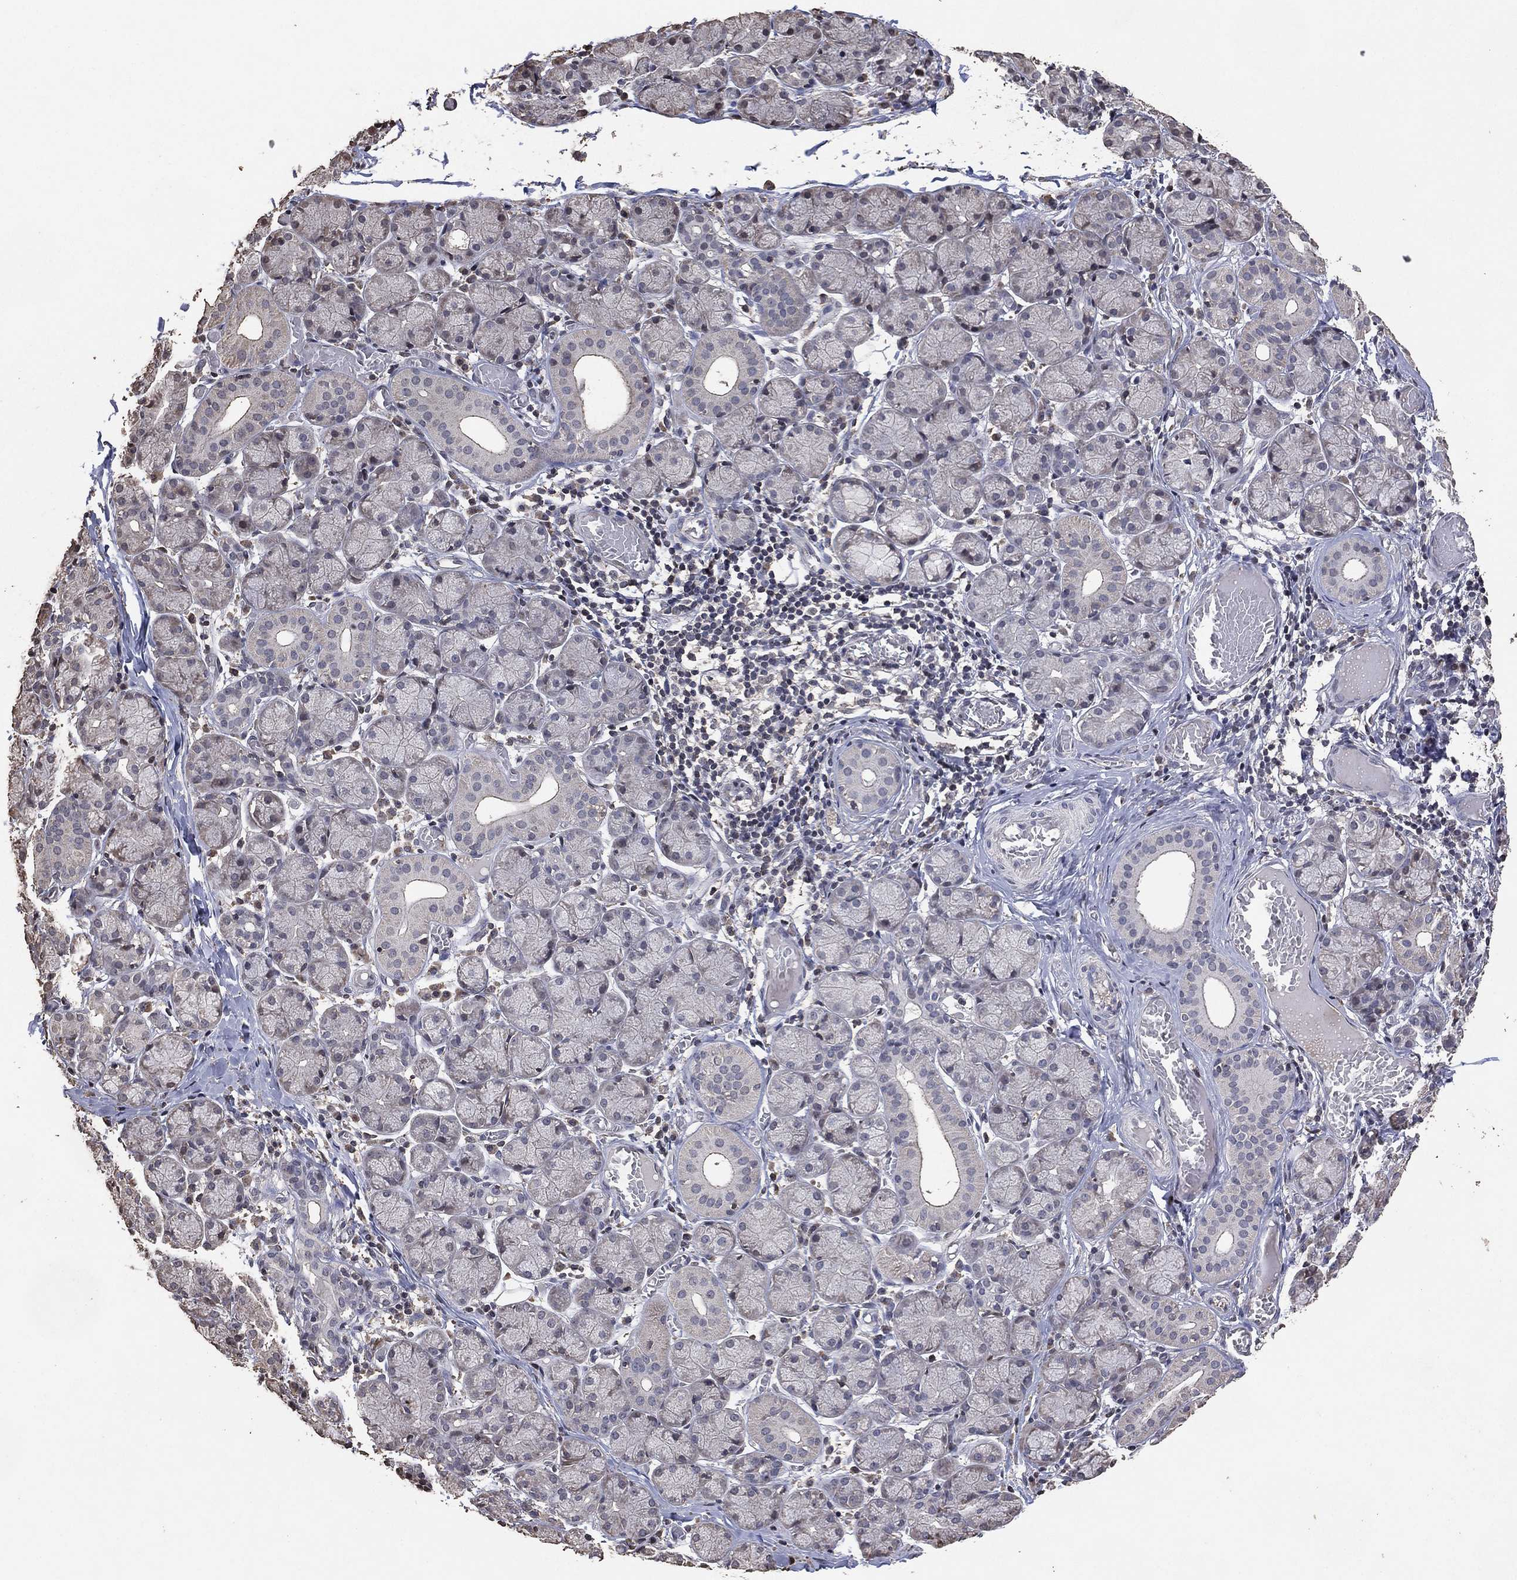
{"staining": {"intensity": "negative", "quantity": "none", "location": "none"}, "tissue": "salivary gland", "cell_type": "Glandular cells", "image_type": "normal", "snomed": [{"axis": "morphology", "description": "Normal tissue, NOS"}, {"axis": "topography", "description": "Salivary gland"}, {"axis": "topography", "description": "Peripheral nerve tissue"}], "caption": "Immunohistochemistry micrograph of unremarkable human salivary gland stained for a protein (brown), which demonstrates no expression in glandular cells.", "gene": "ADPRHL1", "patient": {"sex": "female", "age": 24}}